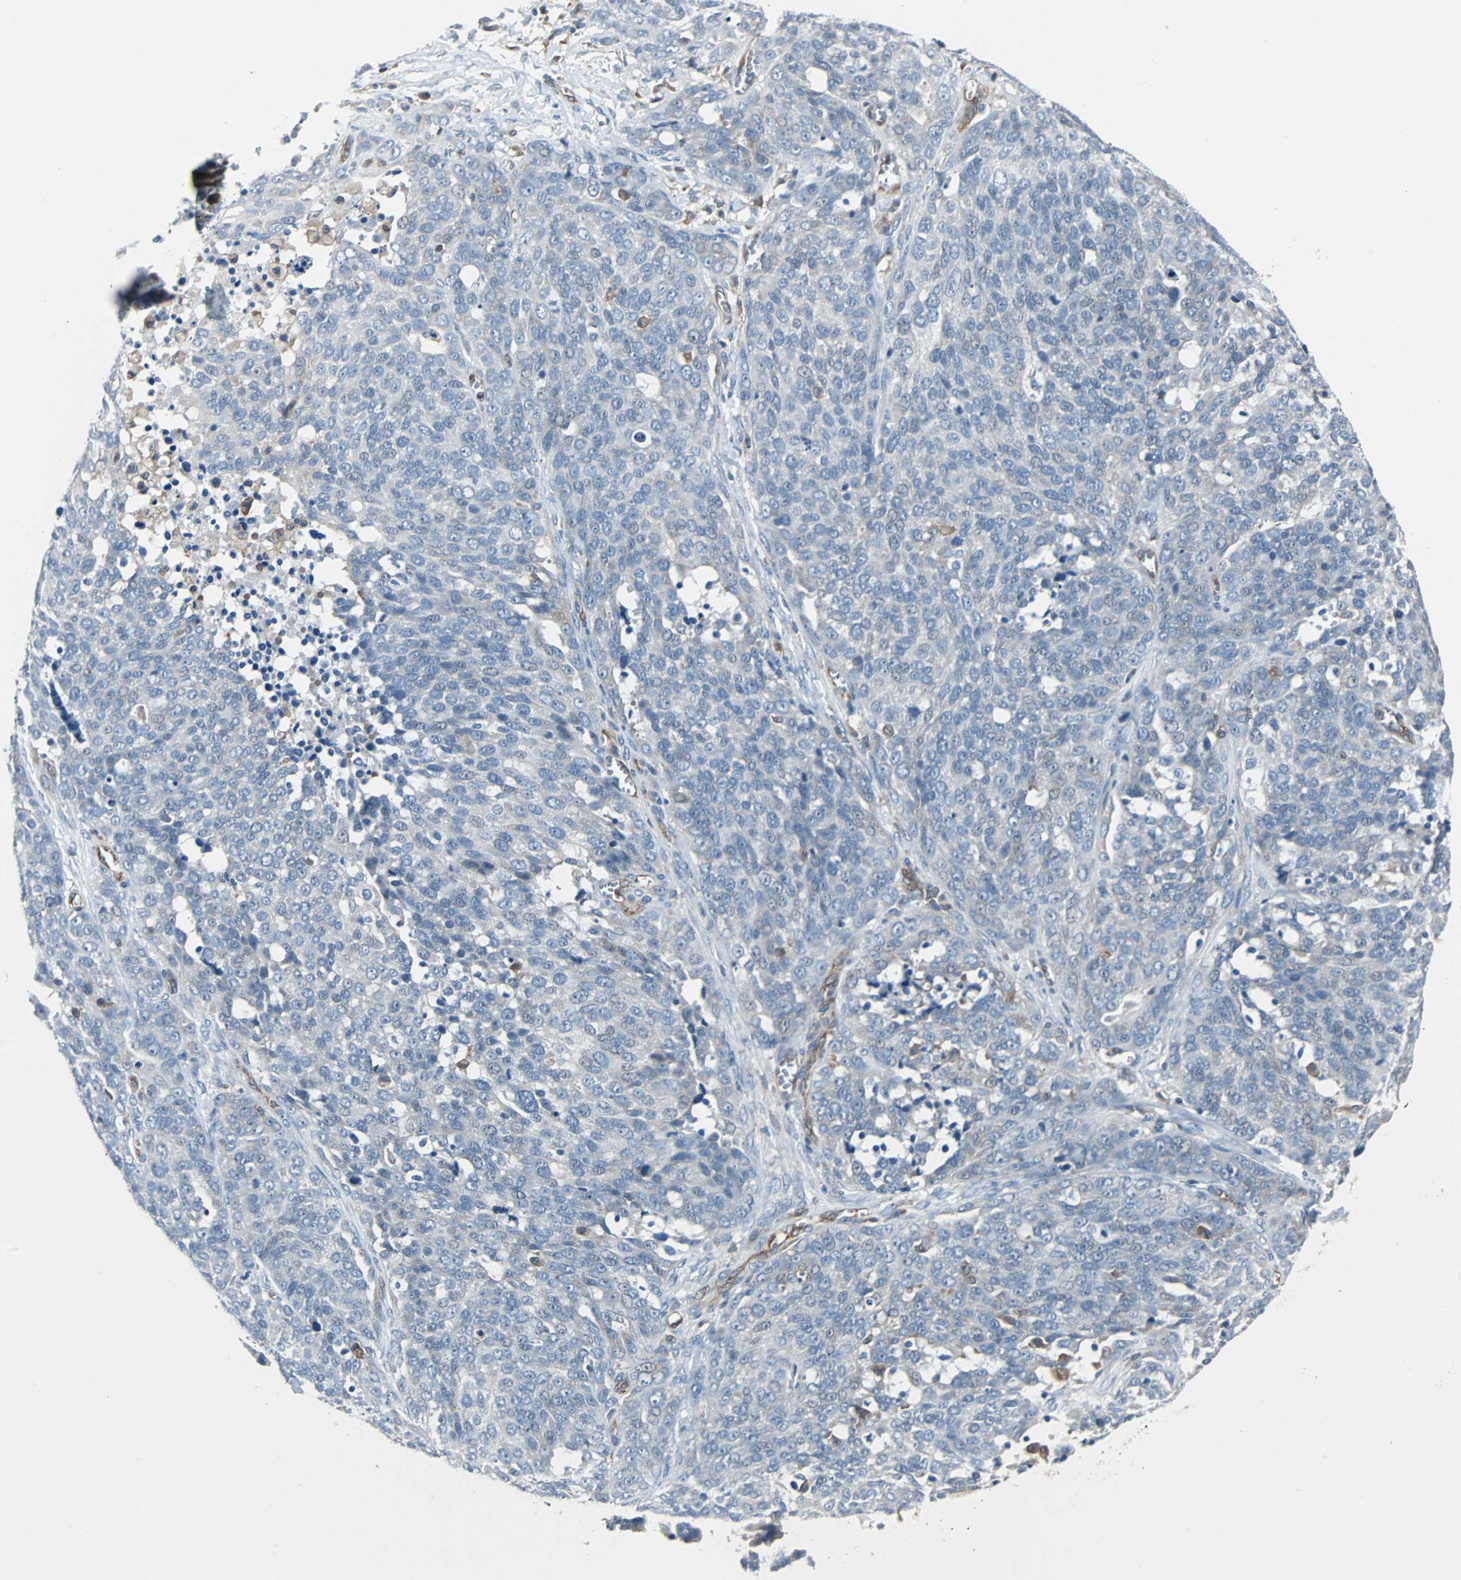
{"staining": {"intensity": "negative", "quantity": "none", "location": "none"}, "tissue": "ovarian cancer", "cell_type": "Tumor cells", "image_type": "cancer", "snomed": [{"axis": "morphology", "description": "Cystadenocarcinoma, serous, NOS"}, {"axis": "topography", "description": "Ovary"}], "caption": "This is a micrograph of IHC staining of serous cystadenocarcinoma (ovarian), which shows no positivity in tumor cells. (Stains: DAB (3,3'-diaminobenzidine) immunohistochemistry (IHC) with hematoxylin counter stain, Microscopy: brightfield microscopy at high magnification).", "gene": "SWAP70", "patient": {"sex": "female", "age": 44}}